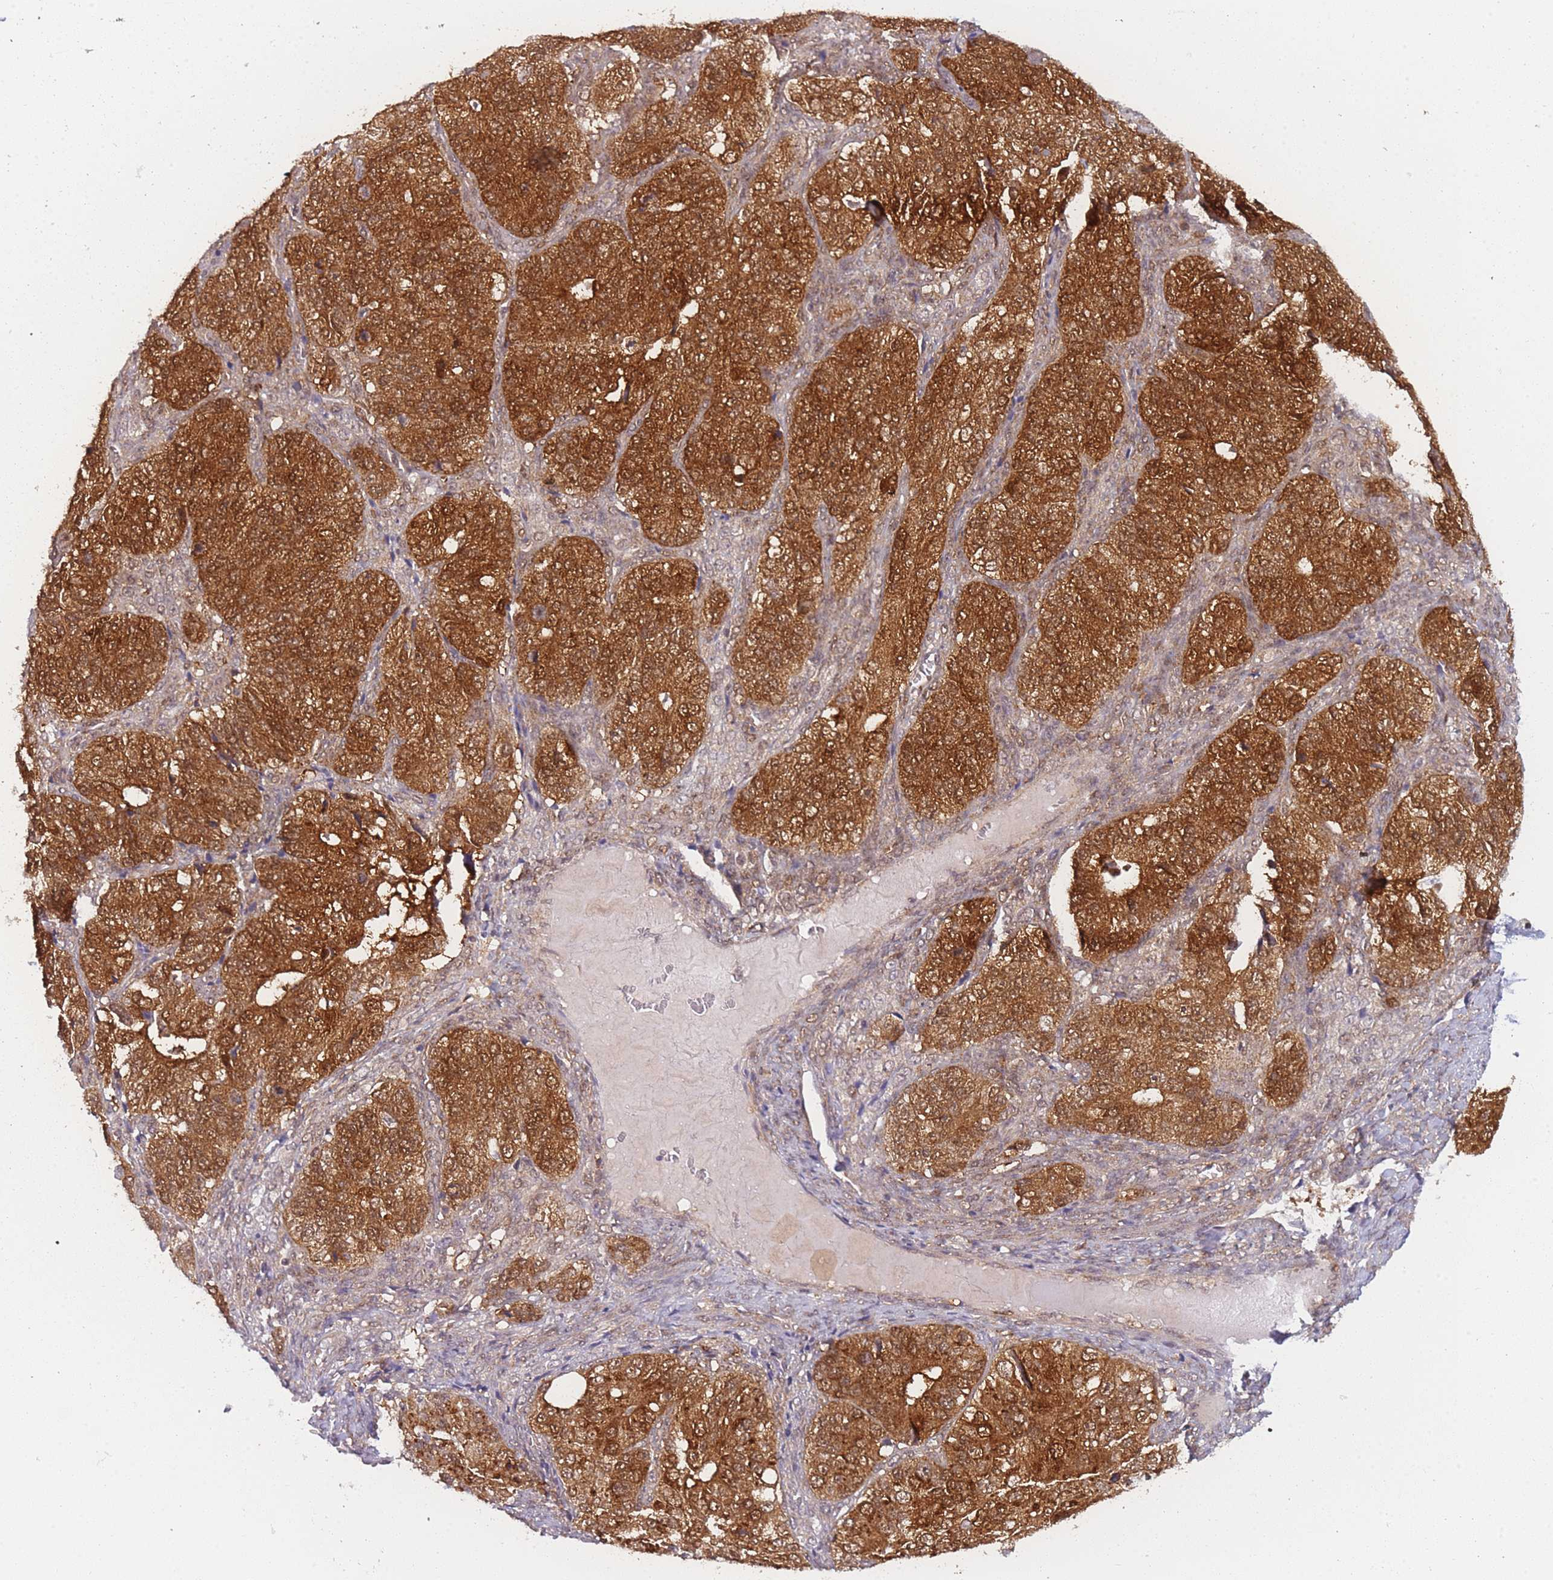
{"staining": {"intensity": "strong", "quantity": ">75%", "location": "cytoplasmic/membranous"}, "tissue": "ovarian cancer", "cell_type": "Tumor cells", "image_type": "cancer", "snomed": [{"axis": "morphology", "description": "Carcinoma, endometroid"}, {"axis": "topography", "description": "Ovary"}], "caption": "This is a micrograph of IHC staining of ovarian endometroid carcinoma, which shows strong positivity in the cytoplasmic/membranous of tumor cells.", "gene": "MRI1", "patient": {"sex": "female", "age": 51}}